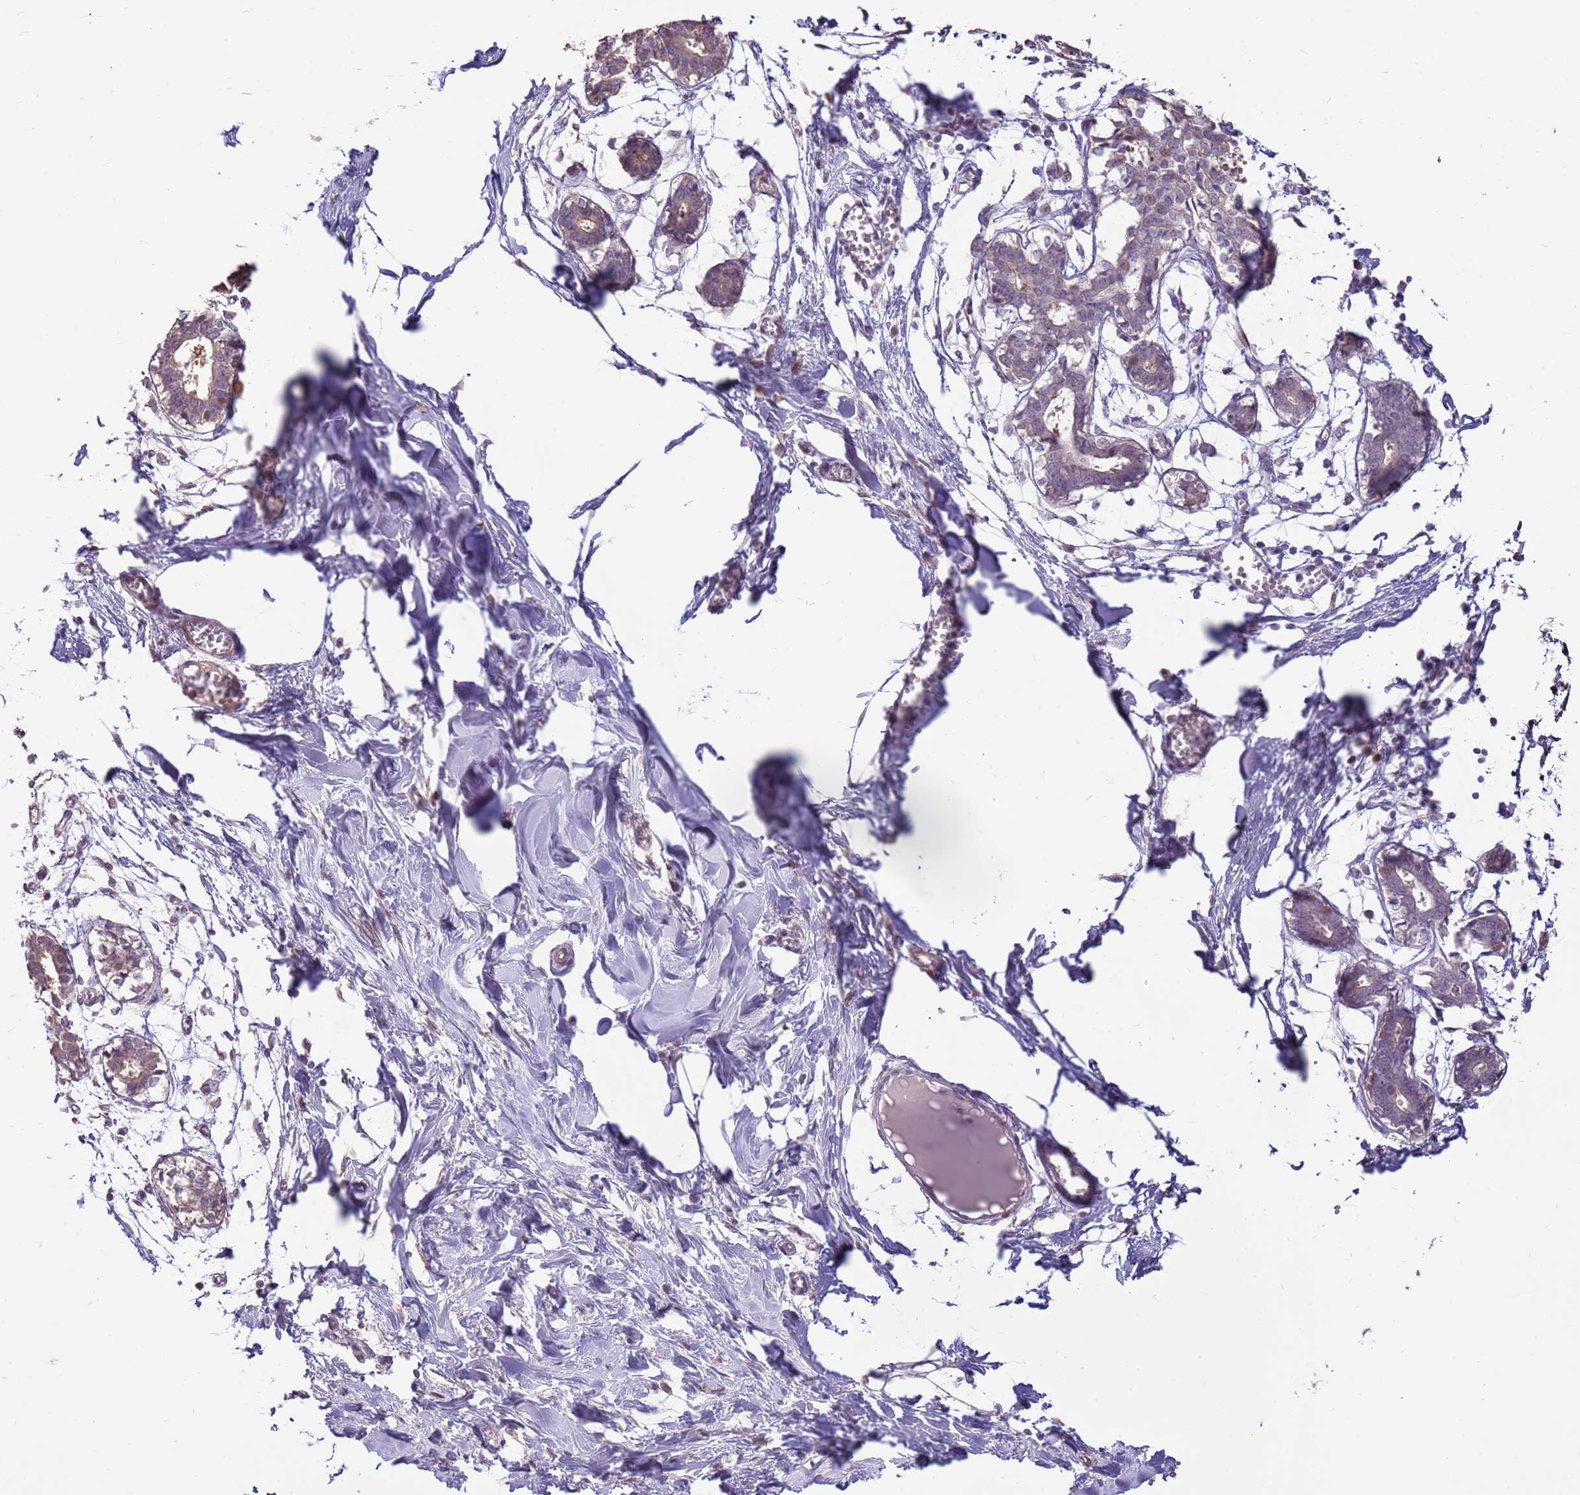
{"staining": {"intensity": "negative", "quantity": "none", "location": "none"}, "tissue": "breast", "cell_type": "Adipocytes", "image_type": "normal", "snomed": [{"axis": "morphology", "description": "Normal tissue, NOS"}, {"axis": "topography", "description": "Breast"}], "caption": "Benign breast was stained to show a protein in brown. There is no significant staining in adipocytes. (Stains: DAB IHC with hematoxylin counter stain, Microscopy: brightfield microscopy at high magnification).", "gene": "LGI4", "patient": {"sex": "female", "age": 27}}